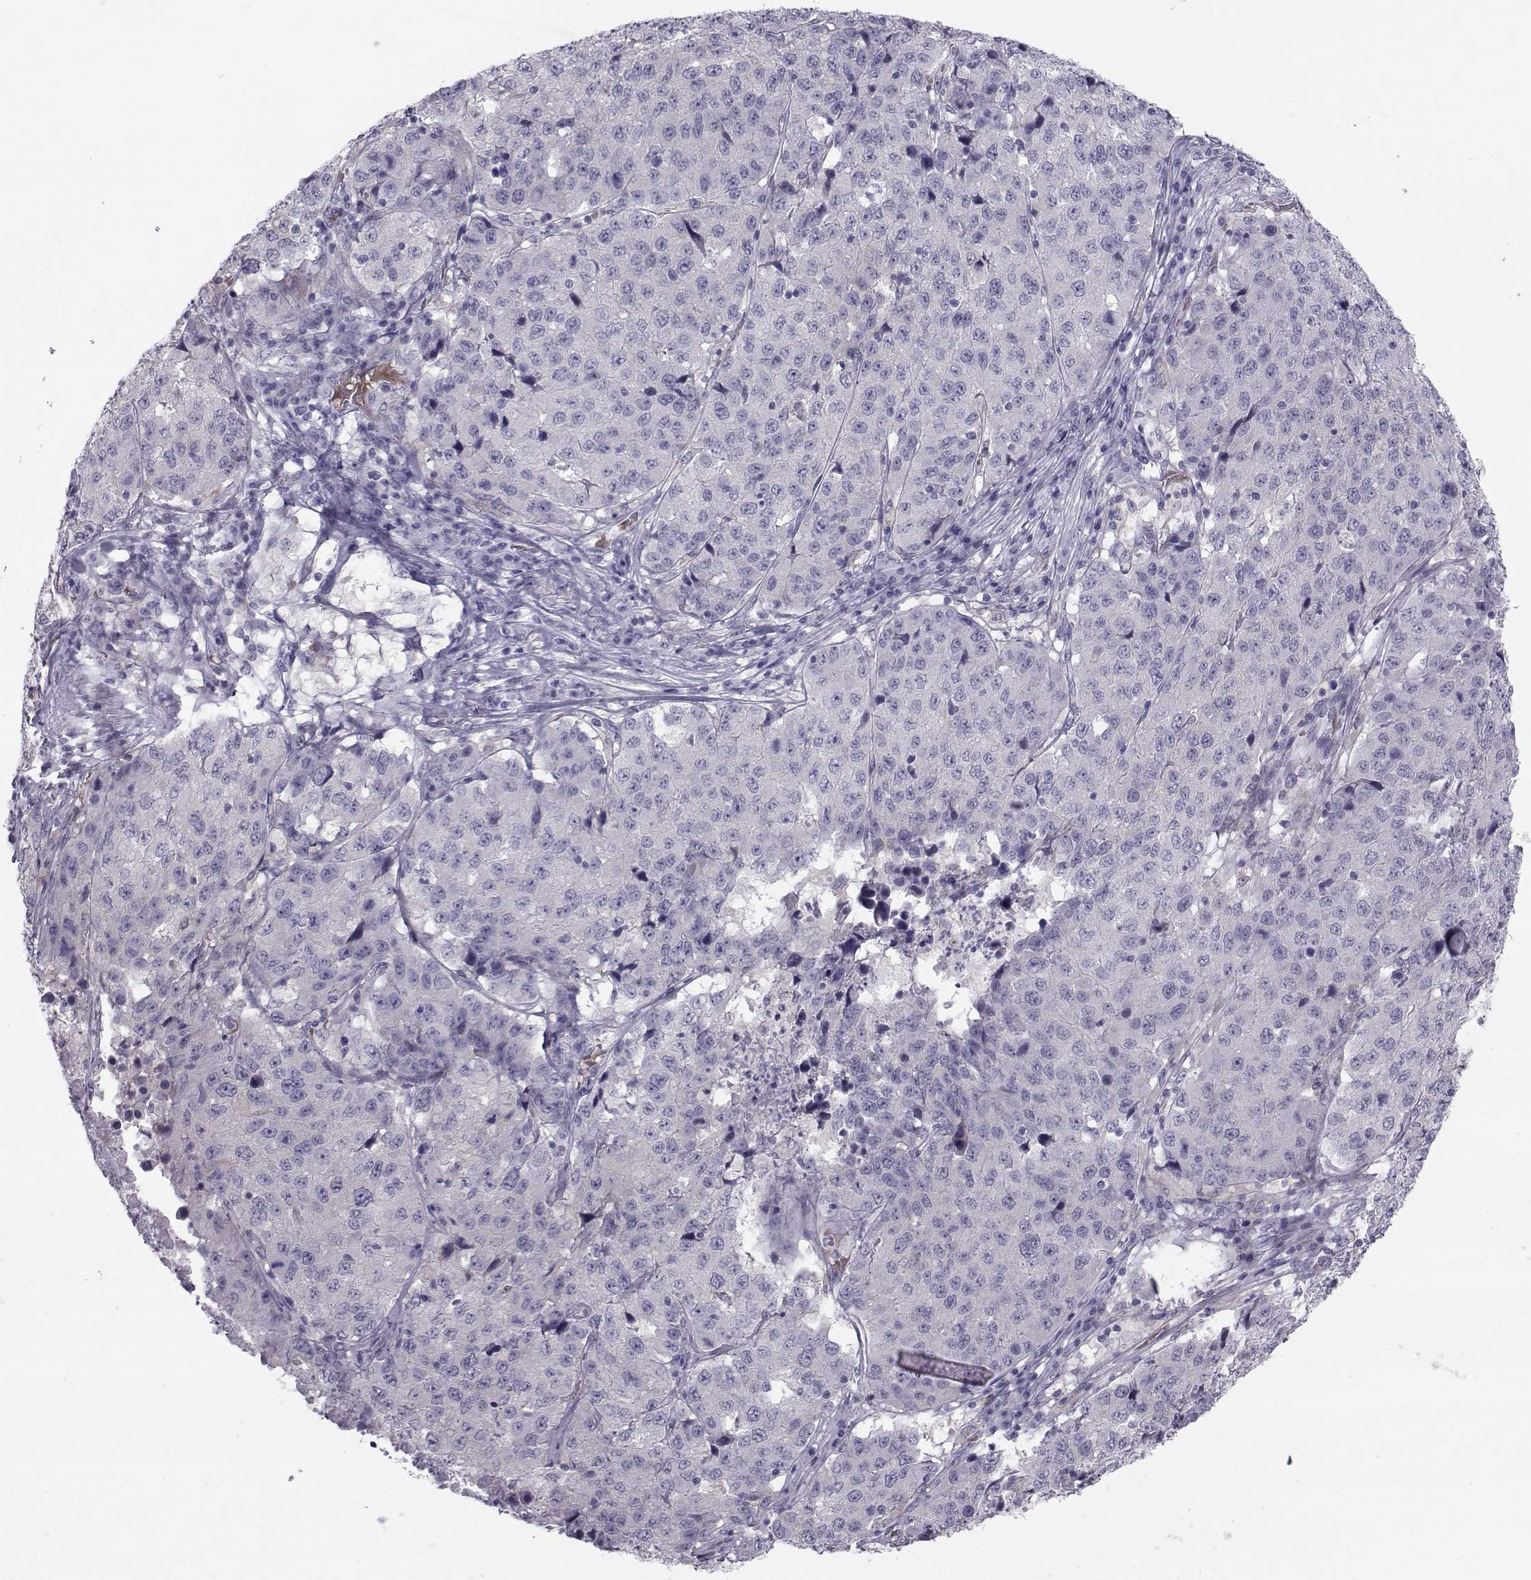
{"staining": {"intensity": "negative", "quantity": "none", "location": "none"}, "tissue": "stomach cancer", "cell_type": "Tumor cells", "image_type": "cancer", "snomed": [{"axis": "morphology", "description": "Adenocarcinoma, NOS"}, {"axis": "topography", "description": "Stomach"}], "caption": "The image shows no staining of tumor cells in stomach cancer.", "gene": "GARIN3", "patient": {"sex": "male", "age": 71}}